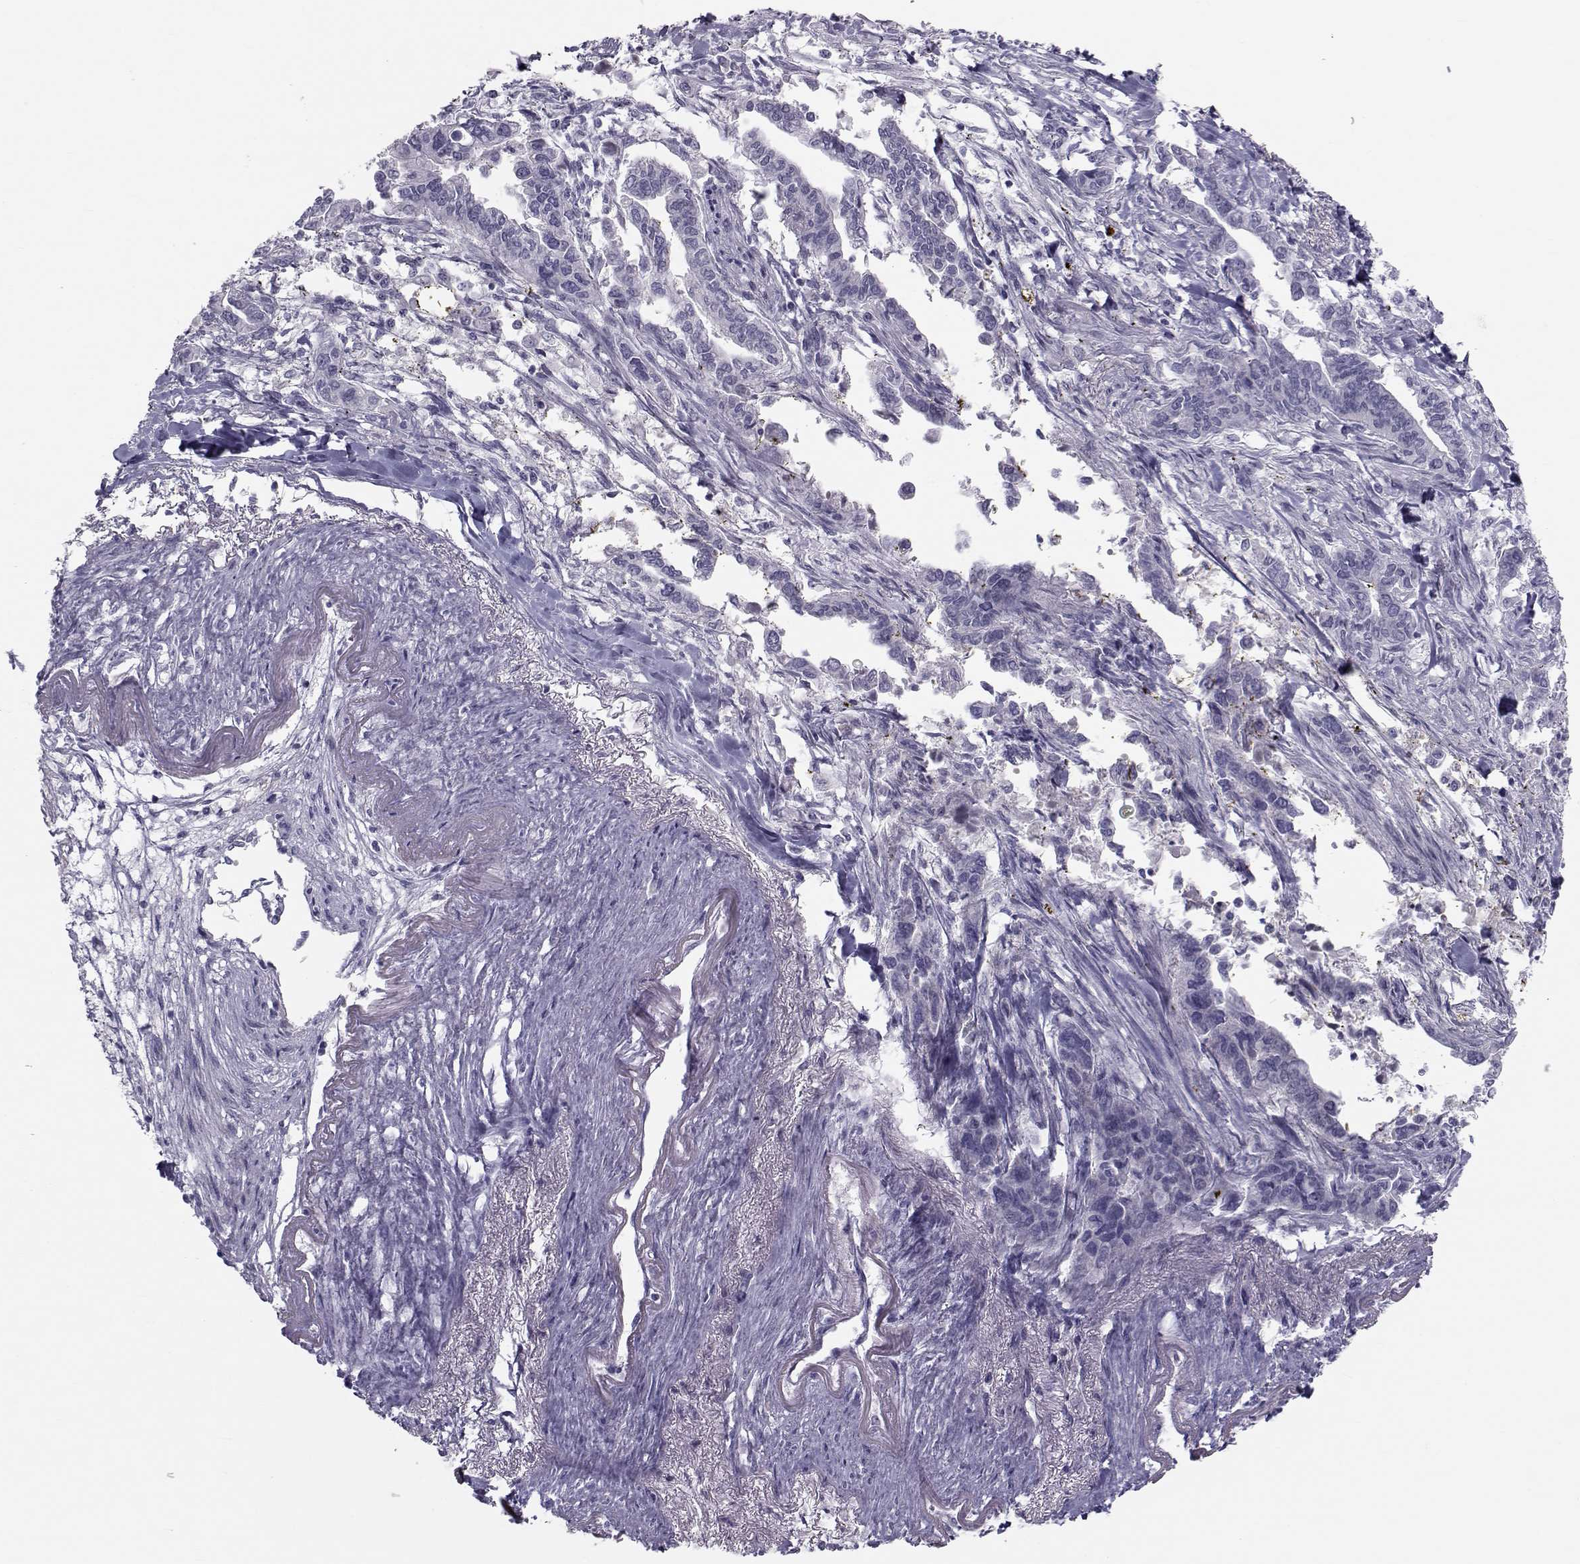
{"staining": {"intensity": "negative", "quantity": "none", "location": "none"}, "tissue": "pancreatic cancer", "cell_type": "Tumor cells", "image_type": "cancer", "snomed": [{"axis": "morphology", "description": "Adenocarcinoma, NOS"}, {"axis": "topography", "description": "Pancreas"}], "caption": "An image of adenocarcinoma (pancreatic) stained for a protein demonstrates no brown staining in tumor cells.", "gene": "GARIN3", "patient": {"sex": "male", "age": 60}}